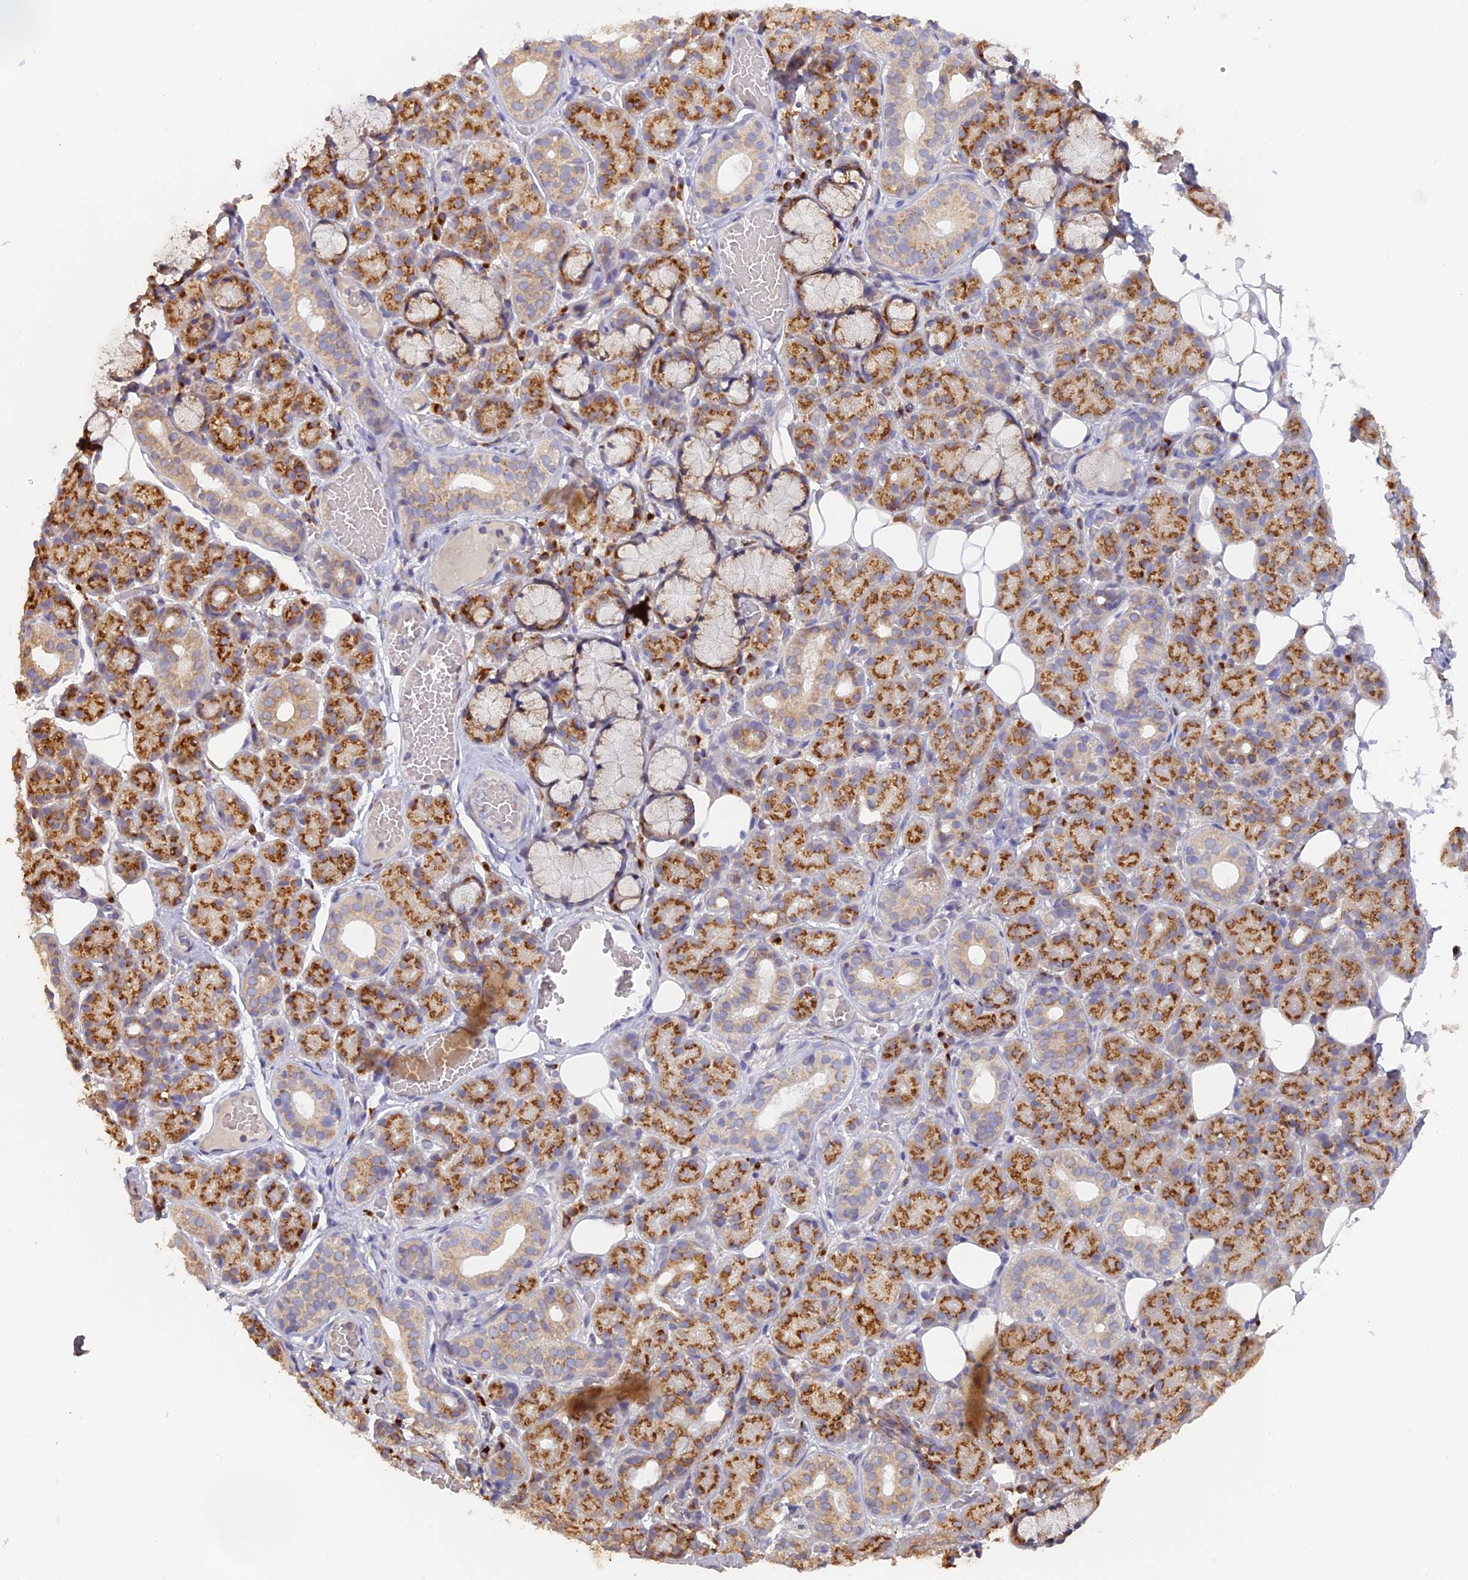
{"staining": {"intensity": "moderate", "quantity": ">75%", "location": "cytoplasmic/membranous"}, "tissue": "salivary gland", "cell_type": "Glandular cells", "image_type": "normal", "snomed": [{"axis": "morphology", "description": "Normal tissue, NOS"}, {"axis": "topography", "description": "Salivary gland"}], "caption": "IHC of normal salivary gland exhibits medium levels of moderate cytoplasmic/membranous positivity in approximately >75% of glandular cells.", "gene": "SNX17", "patient": {"sex": "male", "age": 63}}